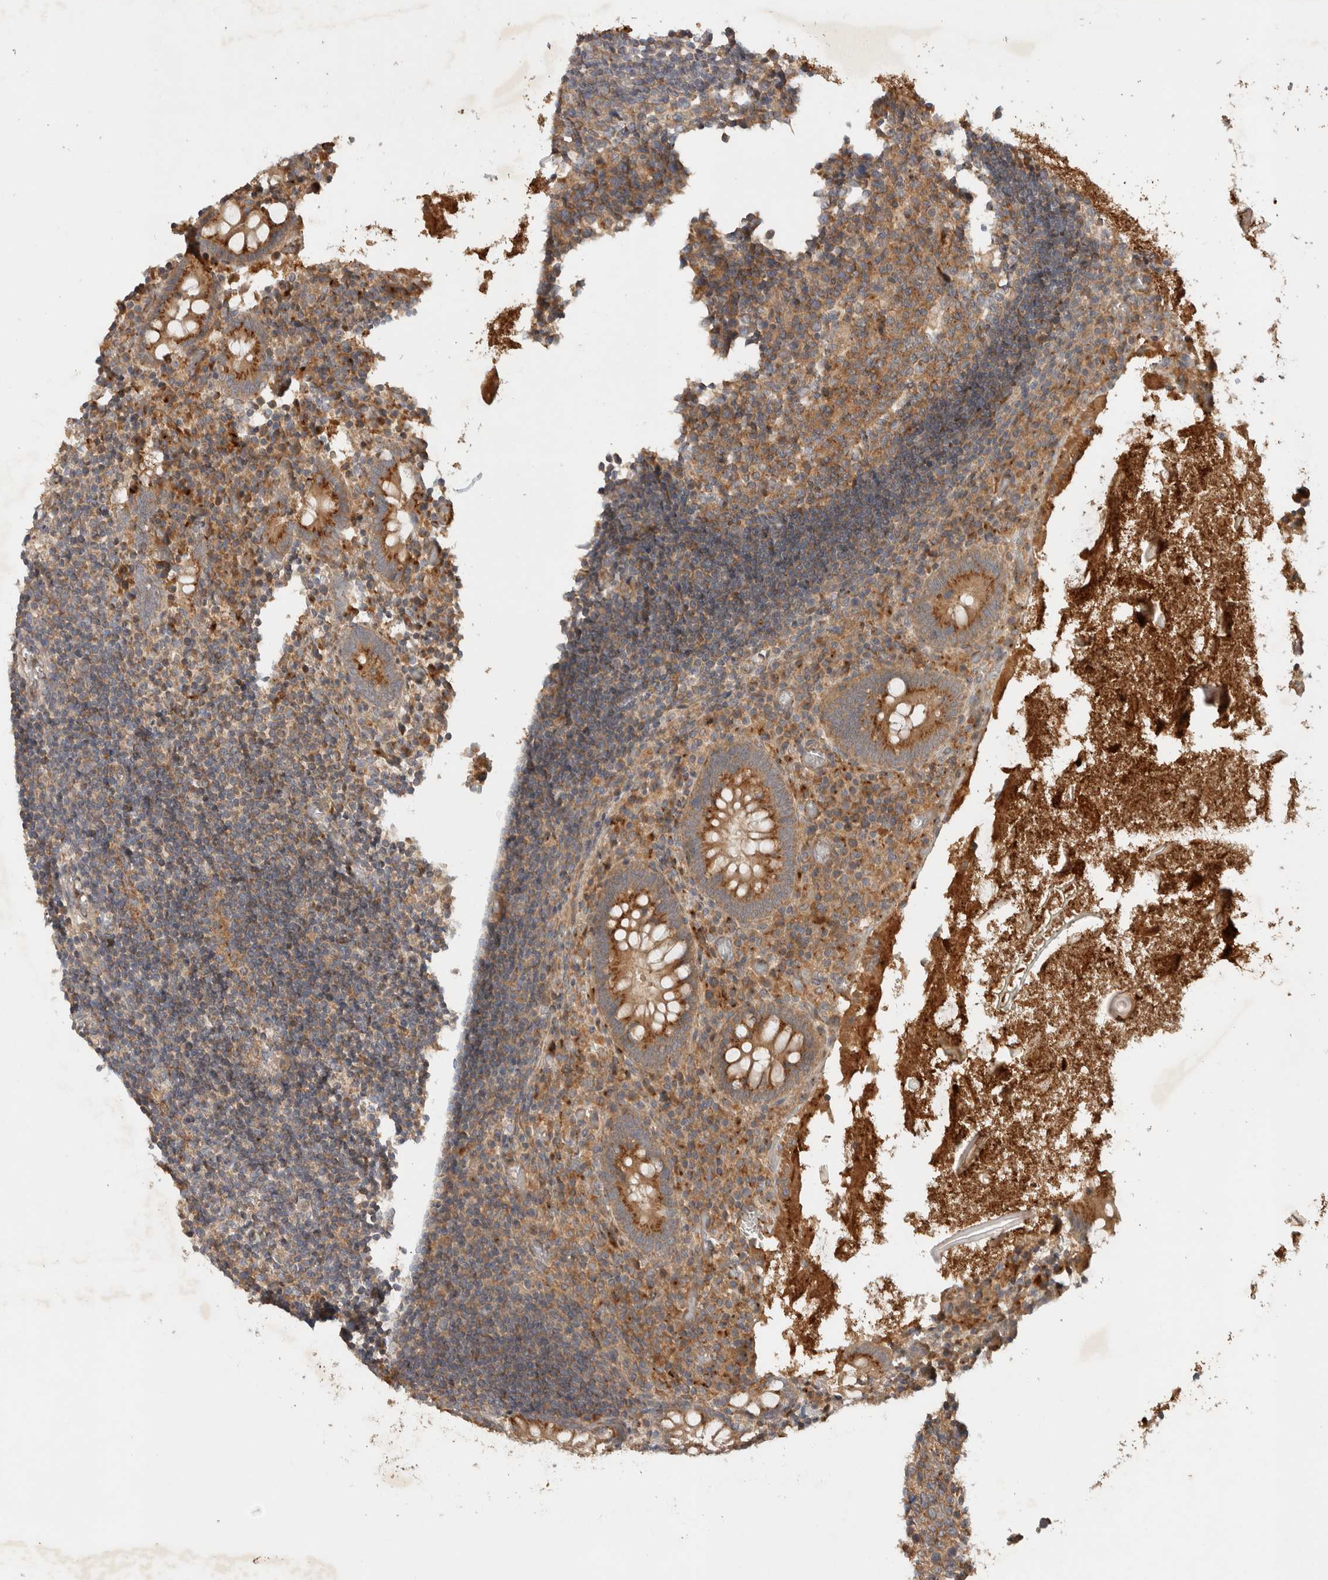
{"staining": {"intensity": "moderate", "quantity": ">75%", "location": "cytoplasmic/membranous"}, "tissue": "appendix", "cell_type": "Glandular cells", "image_type": "normal", "snomed": [{"axis": "morphology", "description": "Normal tissue, NOS"}, {"axis": "topography", "description": "Appendix"}], "caption": "Immunohistochemical staining of normal appendix demonstrates >75% levels of moderate cytoplasmic/membranous protein expression in about >75% of glandular cells. (IHC, brightfield microscopy, high magnification).", "gene": "ARMC9", "patient": {"sex": "female", "age": 17}}